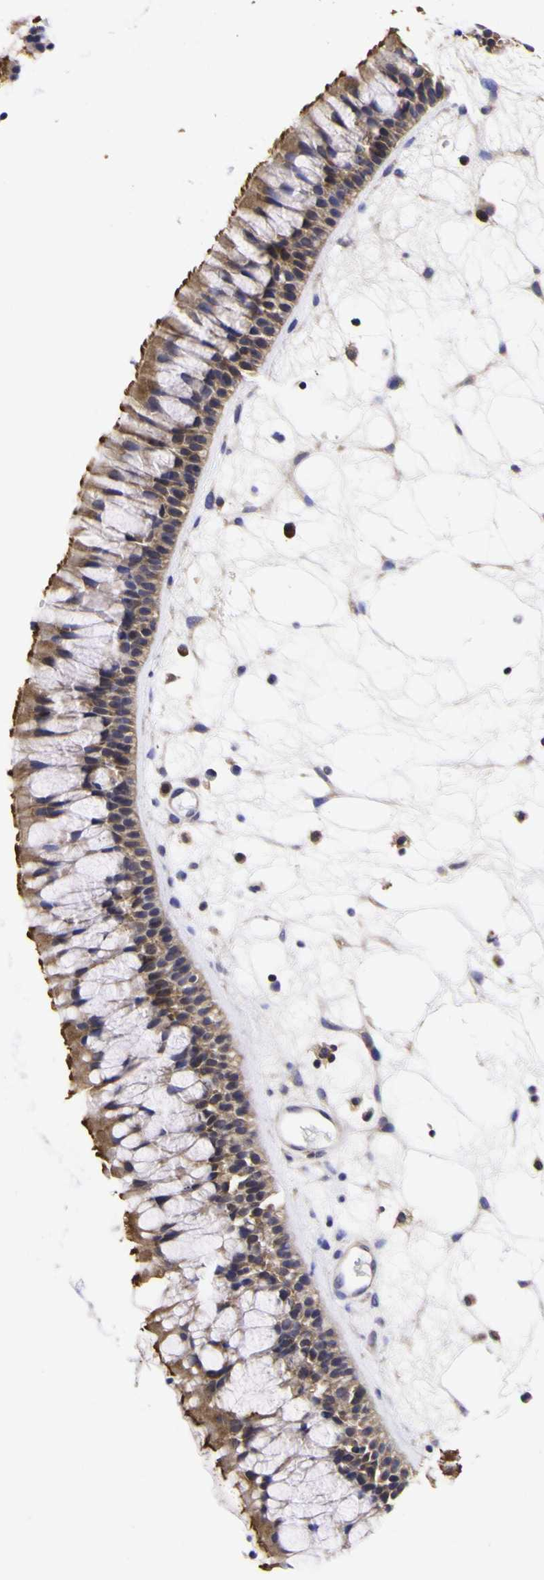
{"staining": {"intensity": "strong", "quantity": "<25%", "location": "cytoplasmic/membranous"}, "tissue": "nasopharynx", "cell_type": "Respiratory epithelial cells", "image_type": "normal", "snomed": [{"axis": "morphology", "description": "Normal tissue, NOS"}, {"axis": "morphology", "description": "Inflammation, NOS"}, {"axis": "topography", "description": "Nasopharynx"}], "caption": "Immunohistochemistry image of benign human nasopharynx stained for a protein (brown), which demonstrates medium levels of strong cytoplasmic/membranous positivity in approximately <25% of respiratory epithelial cells.", "gene": "MAPK14", "patient": {"sex": "male", "age": 48}}